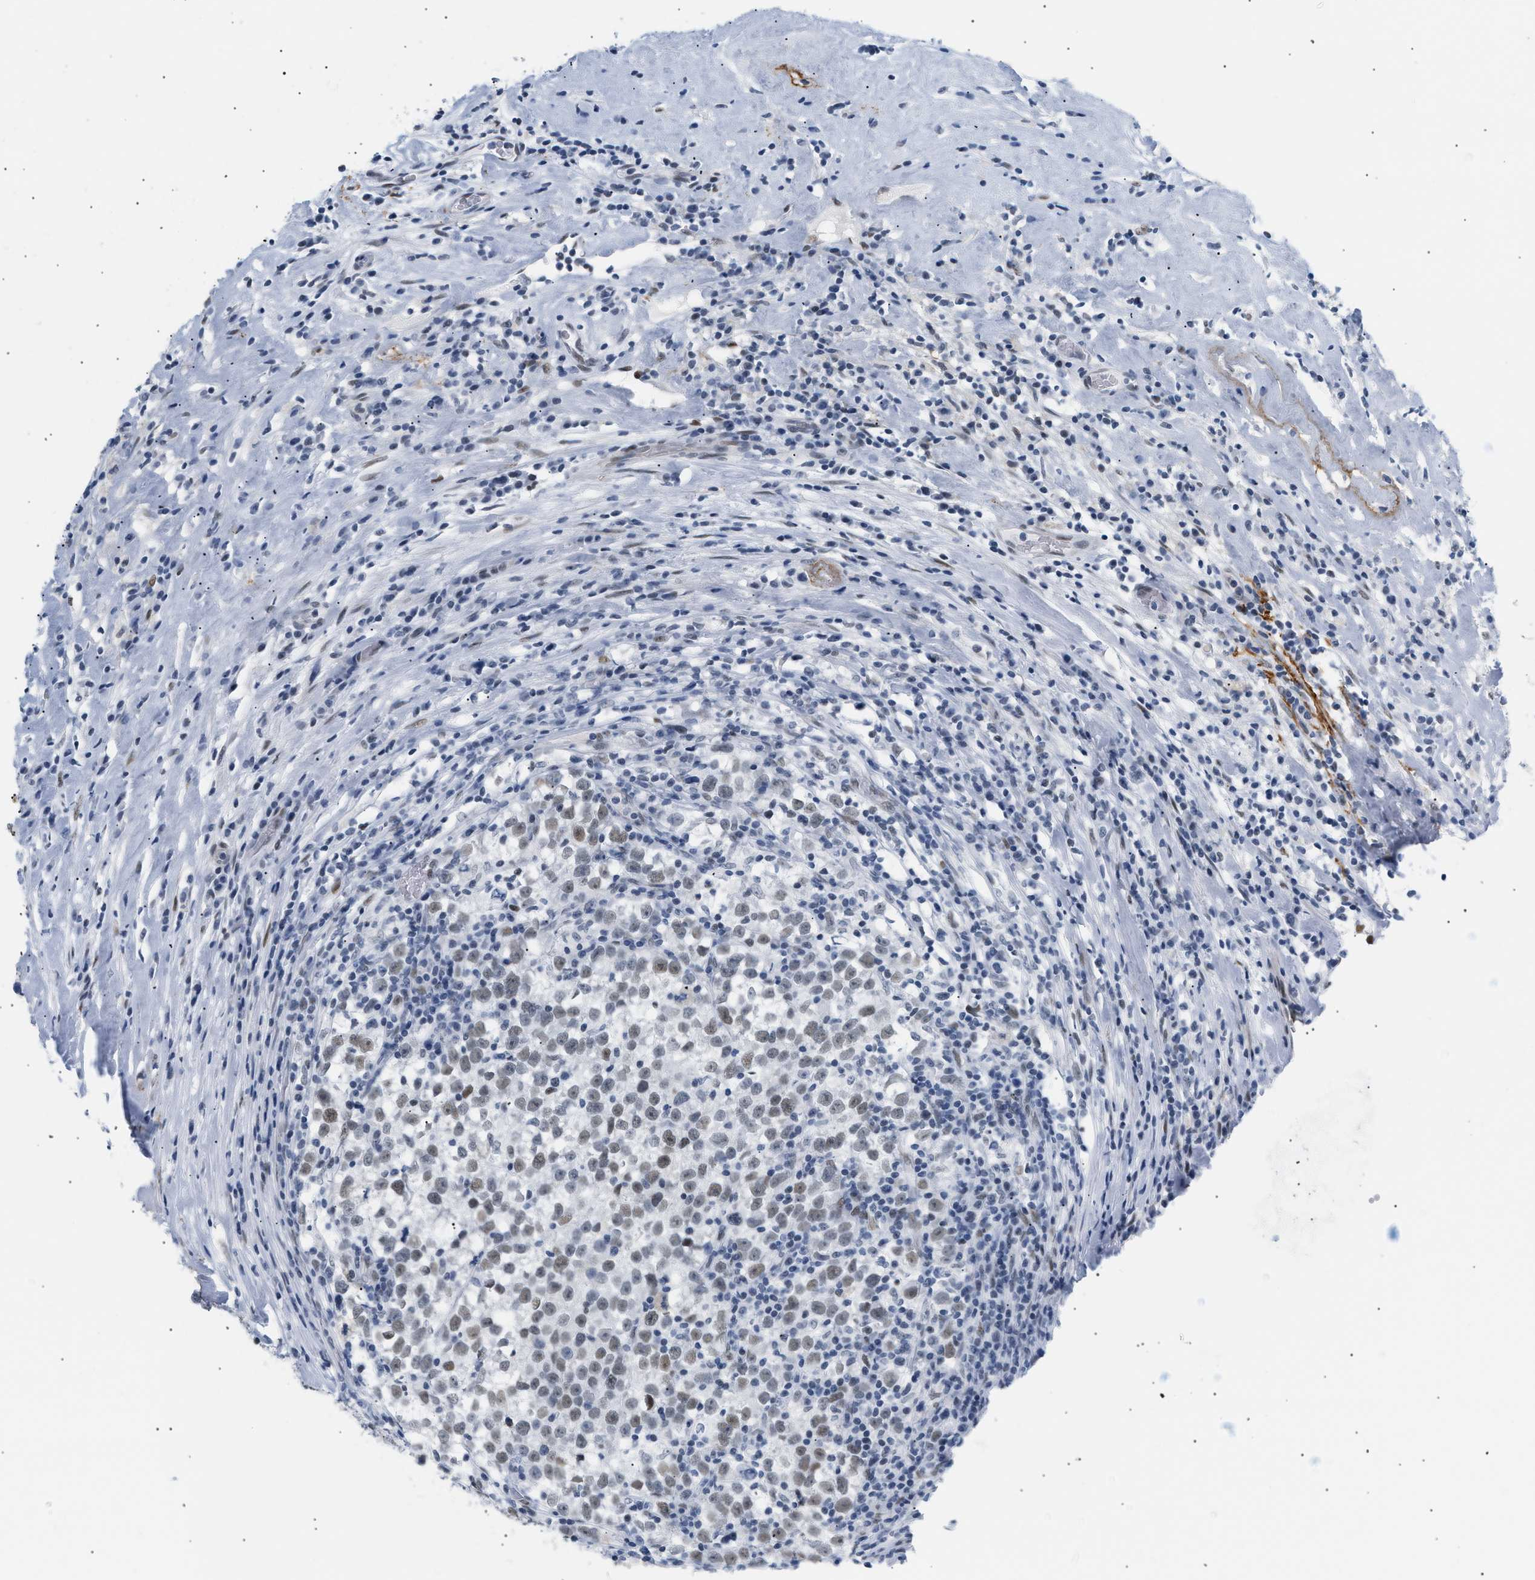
{"staining": {"intensity": "weak", "quantity": ">75%", "location": "nuclear"}, "tissue": "testis cancer", "cell_type": "Tumor cells", "image_type": "cancer", "snomed": [{"axis": "morphology", "description": "Normal tissue, NOS"}, {"axis": "morphology", "description": "Seminoma, NOS"}, {"axis": "topography", "description": "Testis"}], "caption": "Human testis cancer stained for a protein (brown) displays weak nuclear positive expression in about >75% of tumor cells.", "gene": "ELN", "patient": {"sex": "male", "age": 43}}